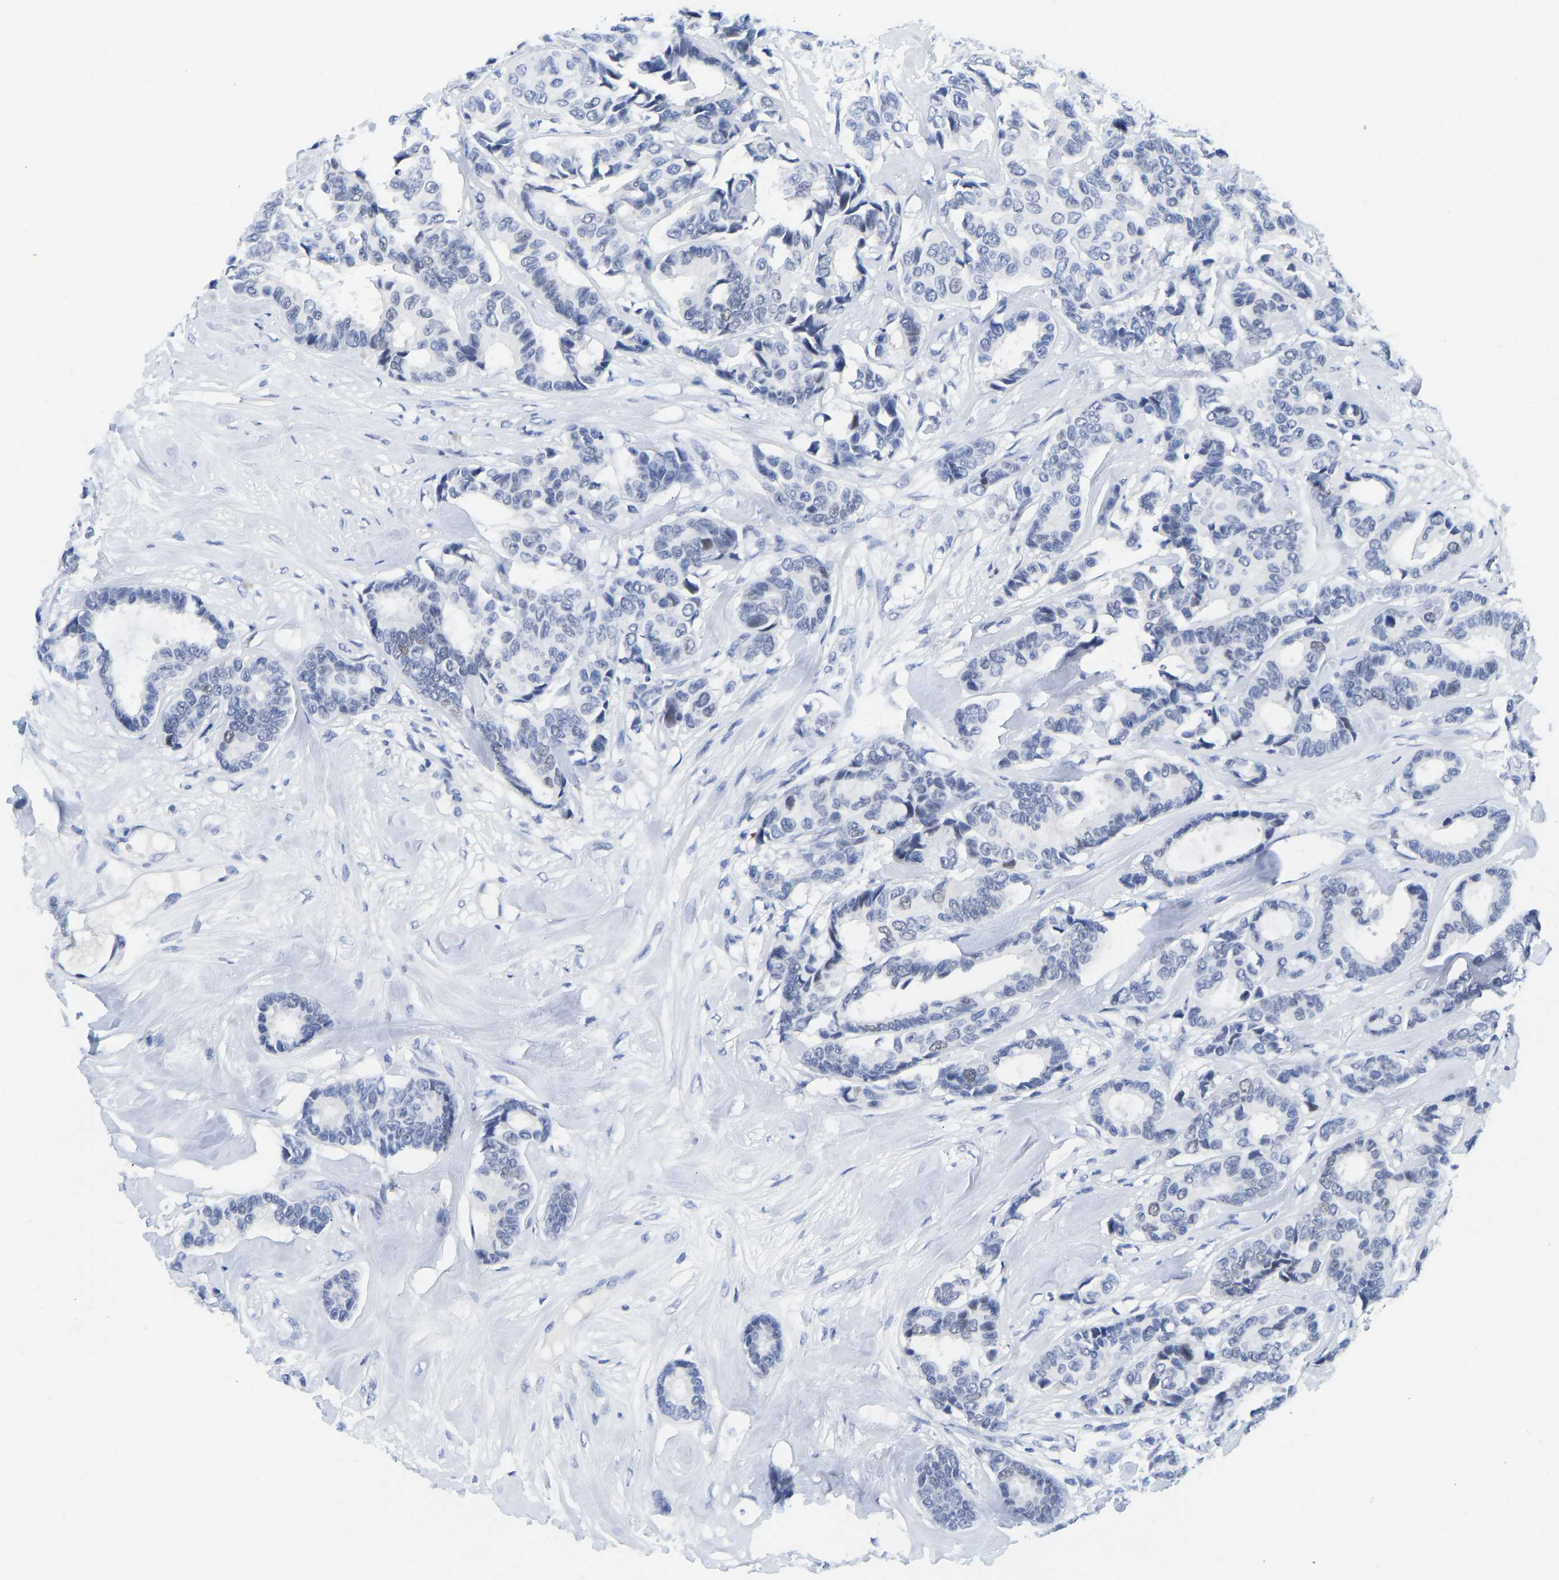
{"staining": {"intensity": "negative", "quantity": "none", "location": "none"}, "tissue": "breast cancer", "cell_type": "Tumor cells", "image_type": "cancer", "snomed": [{"axis": "morphology", "description": "Duct carcinoma"}, {"axis": "topography", "description": "Breast"}], "caption": "High magnification brightfield microscopy of breast cancer stained with DAB (3,3'-diaminobenzidine) (brown) and counterstained with hematoxylin (blue): tumor cells show no significant expression.", "gene": "TCF7", "patient": {"sex": "female", "age": 87}}